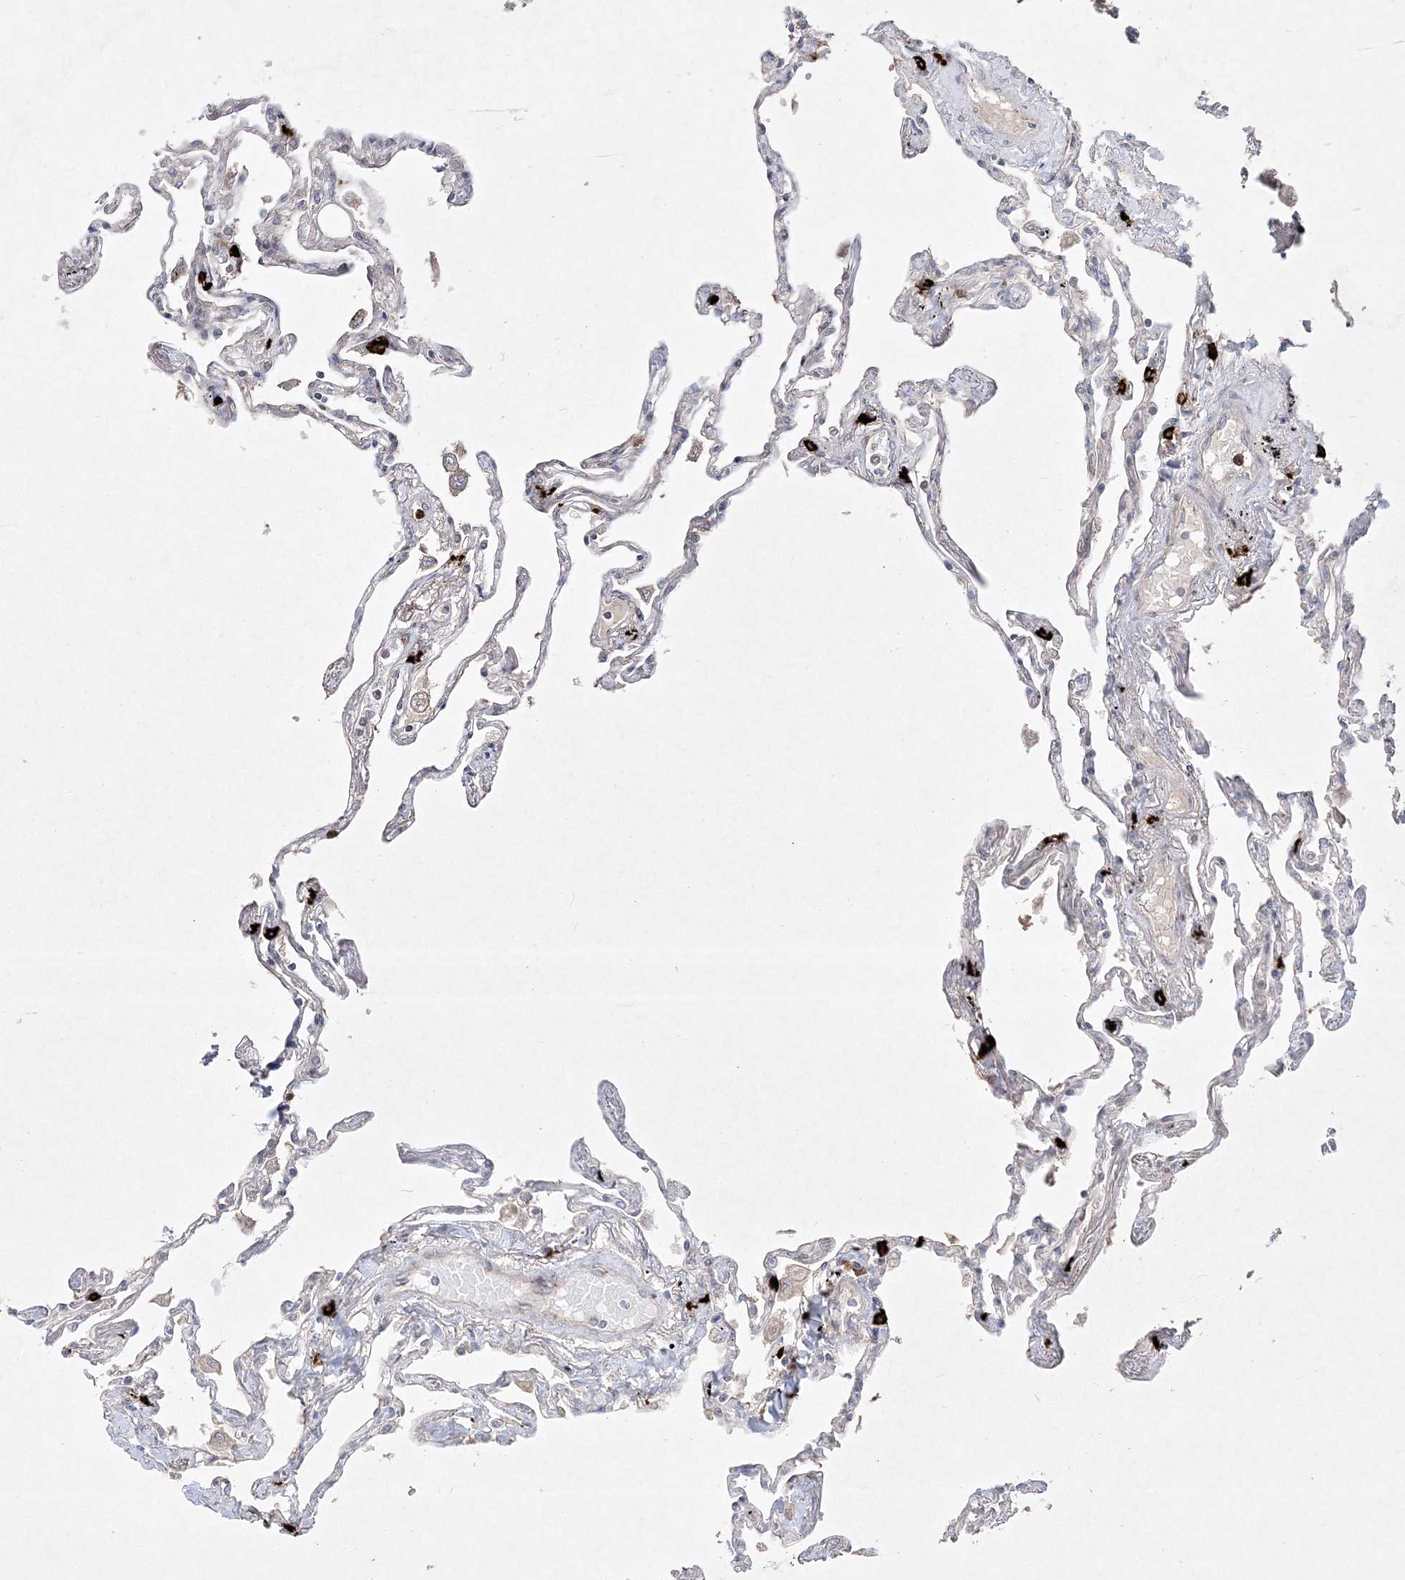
{"staining": {"intensity": "strong", "quantity": "<25%", "location": "cytoplasmic/membranous"}, "tissue": "lung", "cell_type": "Alveolar cells", "image_type": "normal", "snomed": [{"axis": "morphology", "description": "Normal tissue, NOS"}, {"axis": "topography", "description": "Lung"}], "caption": "This is an image of immunohistochemistry (IHC) staining of benign lung, which shows strong staining in the cytoplasmic/membranous of alveolar cells.", "gene": "CLNK", "patient": {"sex": "female", "age": 67}}